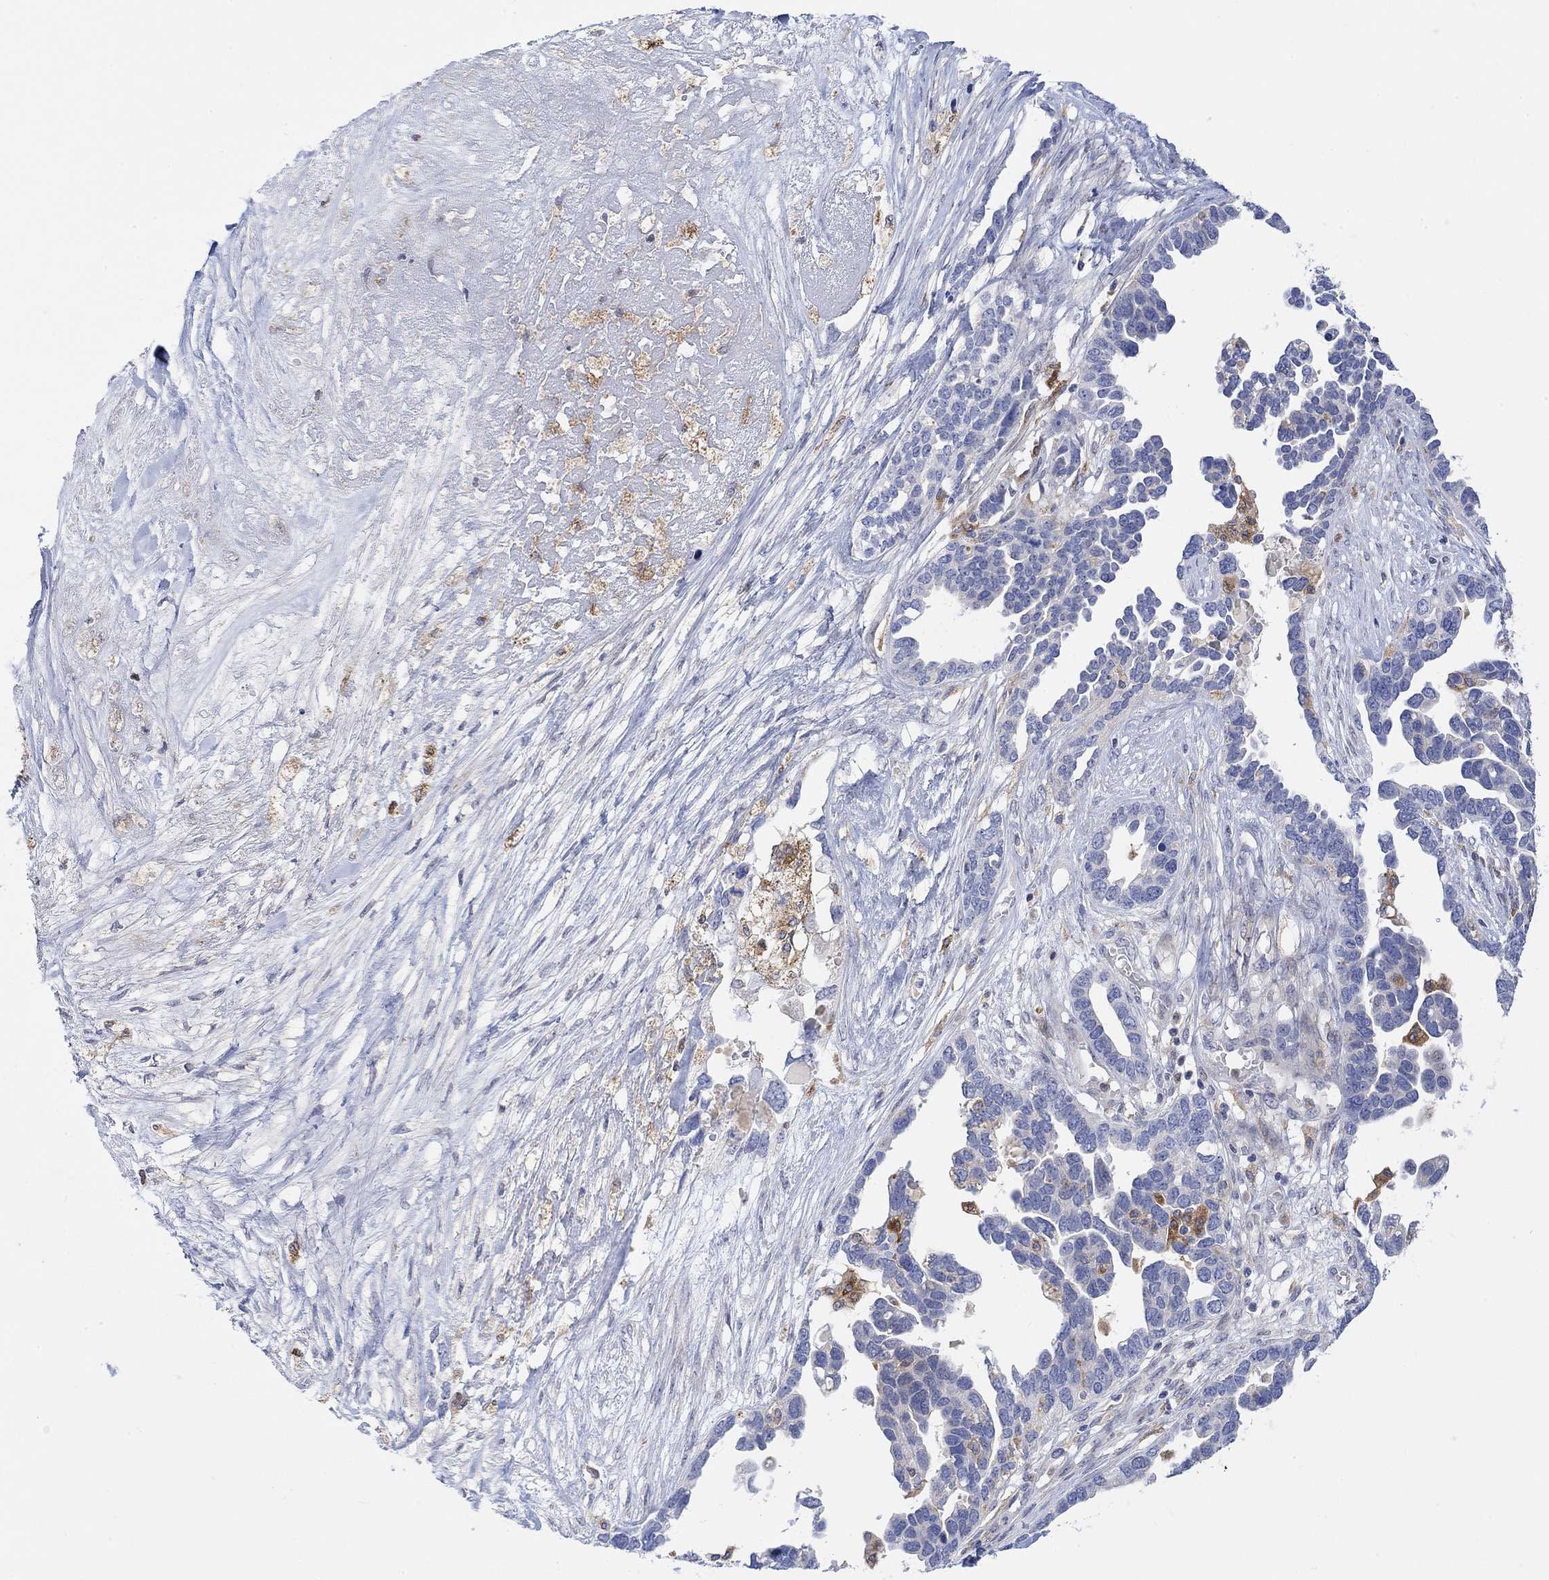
{"staining": {"intensity": "negative", "quantity": "none", "location": "none"}, "tissue": "ovarian cancer", "cell_type": "Tumor cells", "image_type": "cancer", "snomed": [{"axis": "morphology", "description": "Cystadenocarcinoma, serous, NOS"}, {"axis": "topography", "description": "Ovary"}], "caption": "High magnification brightfield microscopy of ovarian cancer (serous cystadenocarcinoma) stained with DAB (3,3'-diaminobenzidine) (brown) and counterstained with hematoxylin (blue): tumor cells show no significant positivity.", "gene": "ACSL1", "patient": {"sex": "female", "age": 54}}